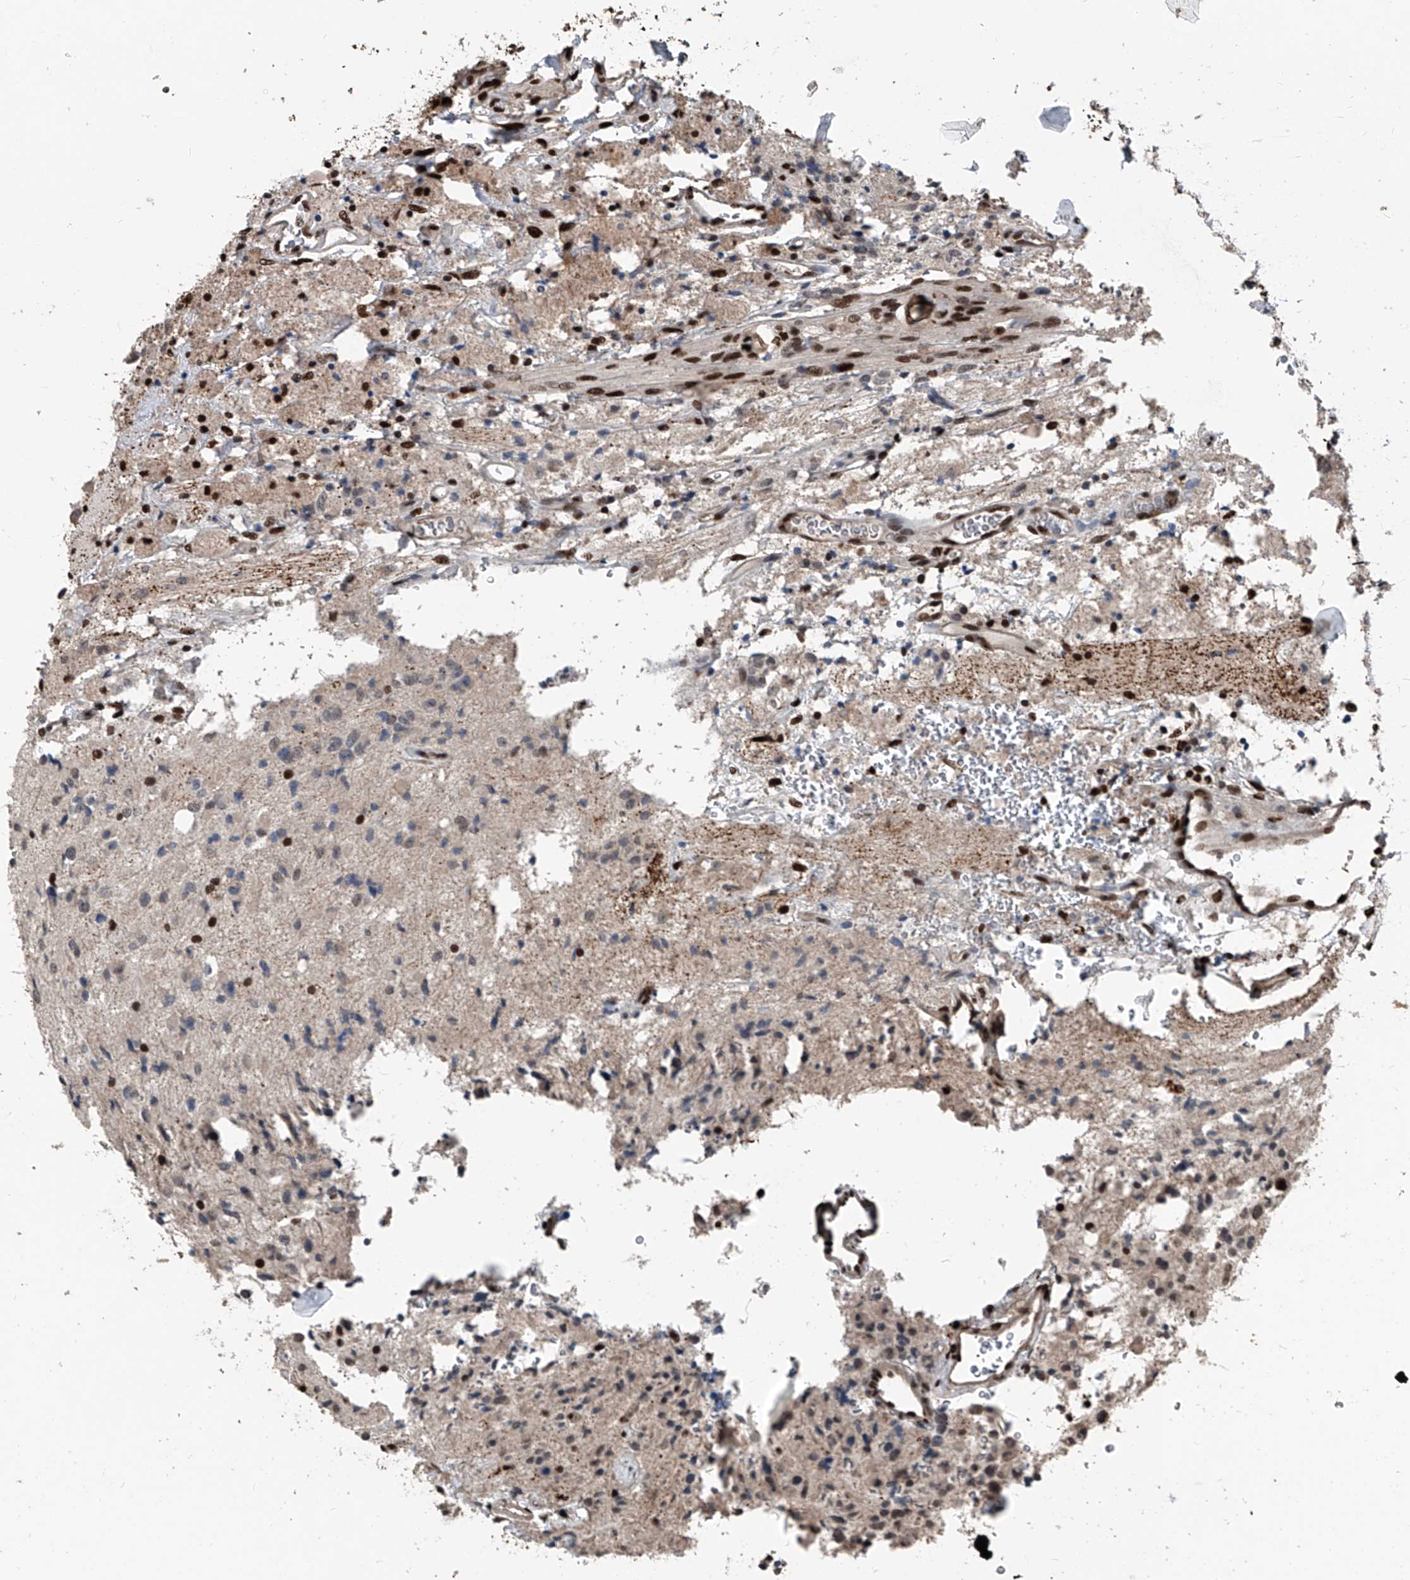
{"staining": {"intensity": "negative", "quantity": "none", "location": "none"}, "tissue": "glioma", "cell_type": "Tumor cells", "image_type": "cancer", "snomed": [{"axis": "morphology", "description": "Glioma, malignant, High grade"}, {"axis": "topography", "description": "Brain"}], "caption": "Image shows no significant protein positivity in tumor cells of malignant glioma (high-grade).", "gene": "FKBP5", "patient": {"sex": "male", "age": 34}}